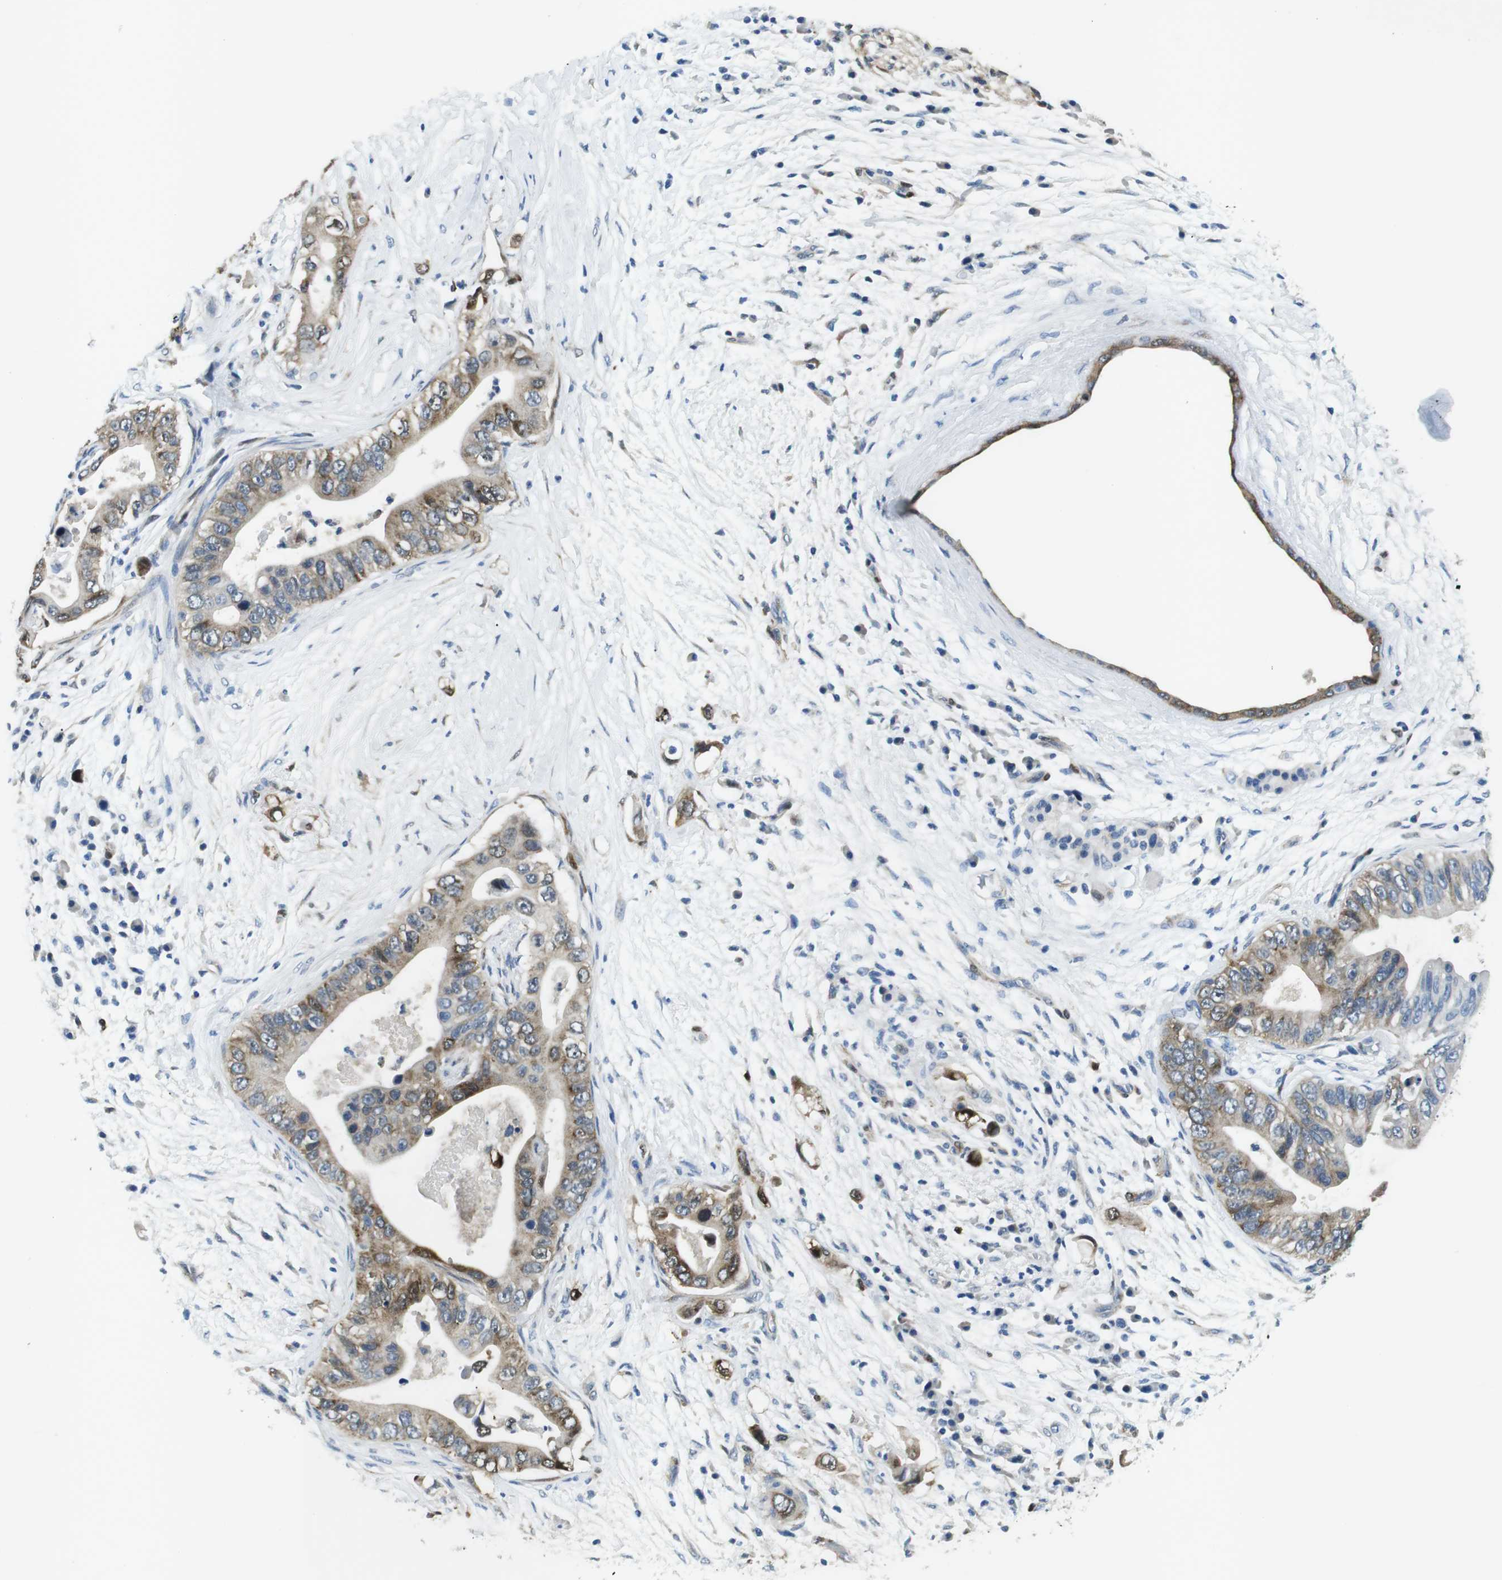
{"staining": {"intensity": "moderate", "quantity": "25%-75%", "location": "cytoplasmic/membranous"}, "tissue": "pancreatic cancer", "cell_type": "Tumor cells", "image_type": "cancer", "snomed": [{"axis": "morphology", "description": "Adenocarcinoma, NOS"}, {"axis": "topography", "description": "Pancreas"}], "caption": "There is medium levels of moderate cytoplasmic/membranous expression in tumor cells of pancreatic cancer (adenocarcinoma), as demonstrated by immunohistochemical staining (brown color).", "gene": "PHLDA1", "patient": {"sex": "male", "age": 77}}